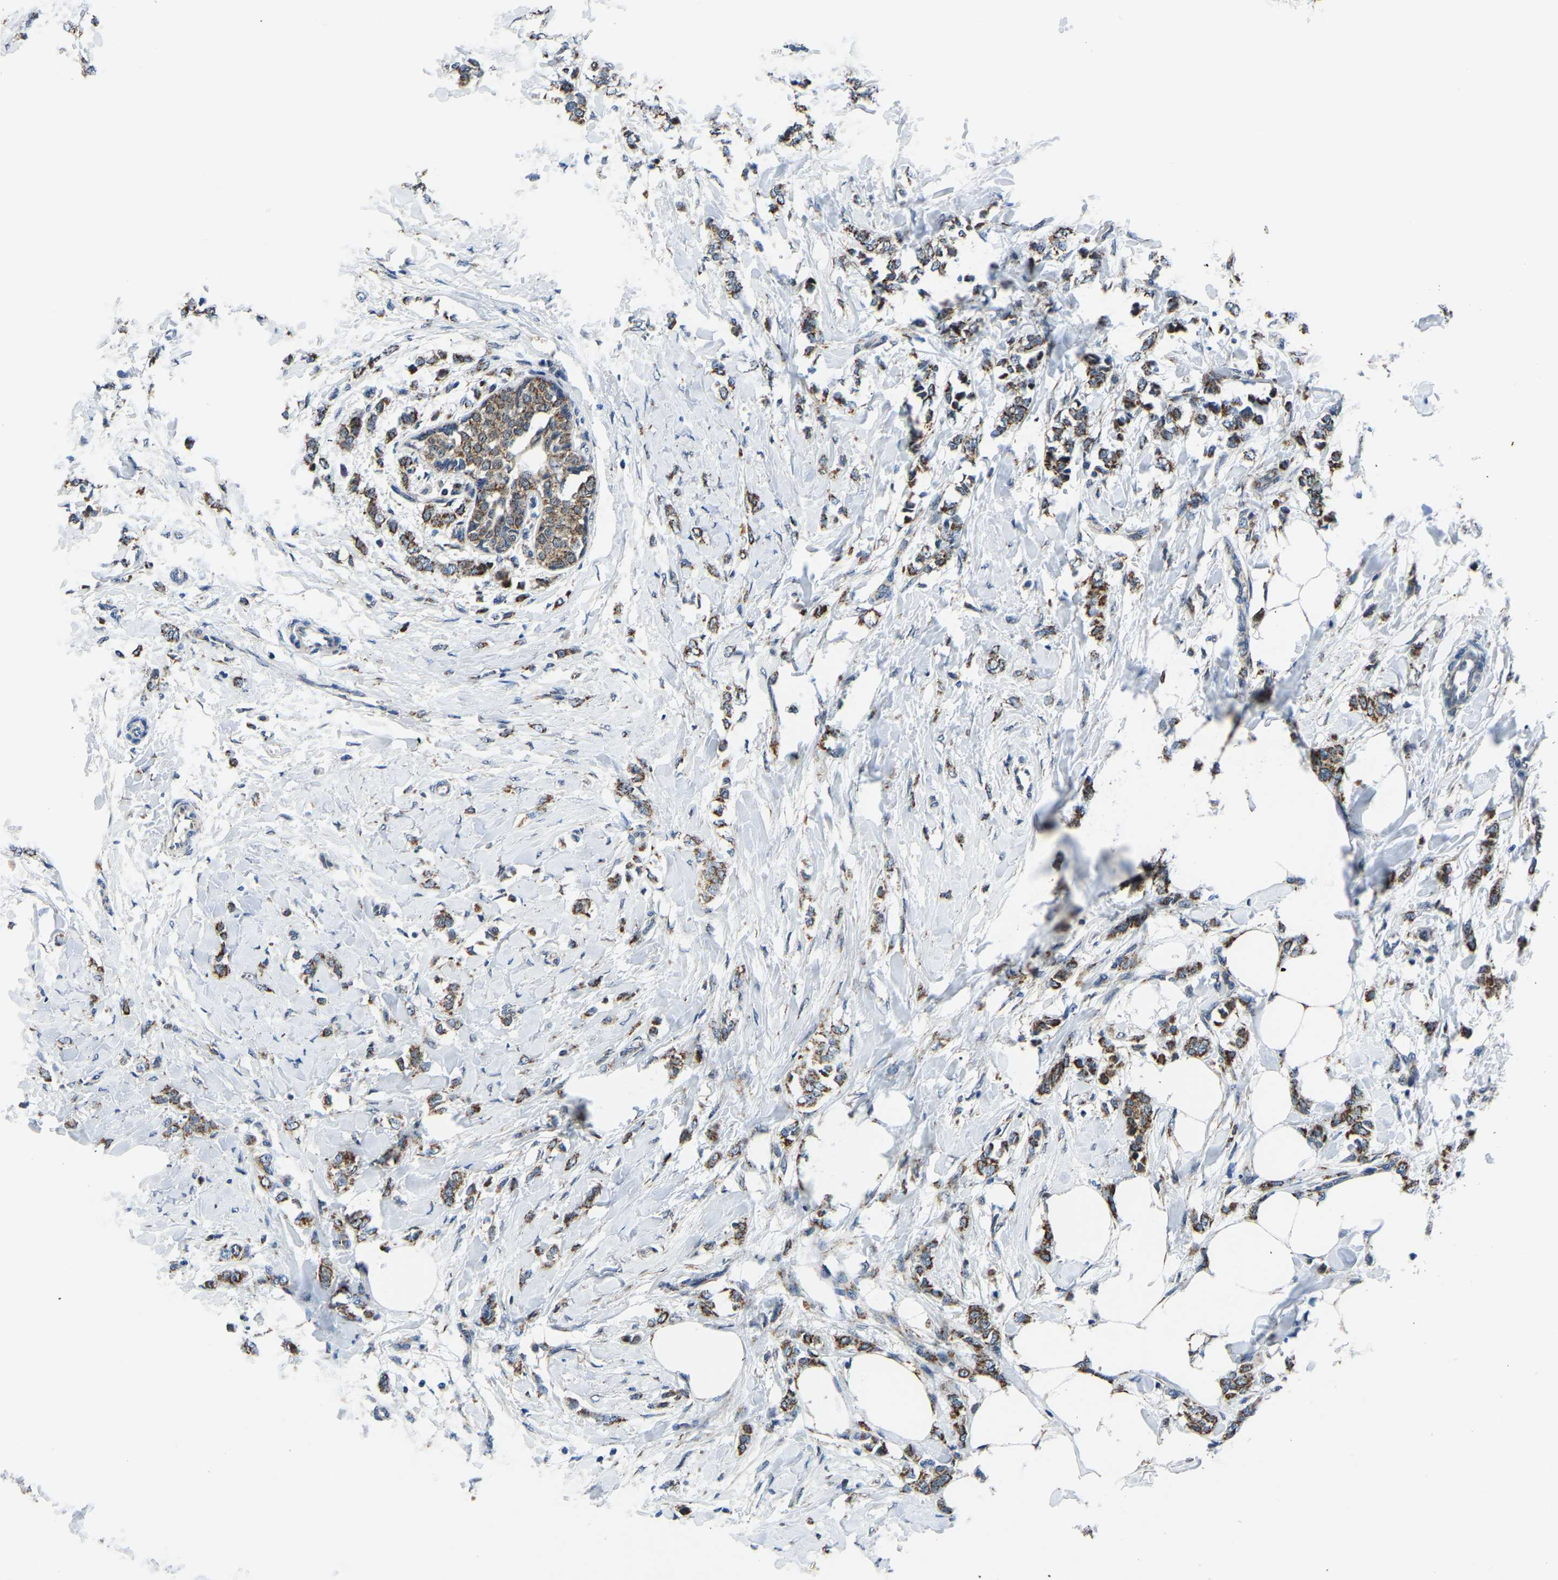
{"staining": {"intensity": "strong", "quantity": ">75%", "location": "cytoplasmic/membranous"}, "tissue": "breast cancer", "cell_type": "Tumor cells", "image_type": "cancer", "snomed": [{"axis": "morphology", "description": "Lobular carcinoma, in situ"}, {"axis": "morphology", "description": "Lobular carcinoma"}, {"axis": "topography", "description": "Breast"}], "caption": "High-magnification brightfield microscopy of breast cancer (lobular carcinoma in situ) stained with DAB (brown) and counterstained with hematoxylin (blue). tumor cells exhibit strong cytoplasmic/membranous positivity is seen in approximately>75% of cells.", "gene": "BNIP3L", "patient": {"sex": "female", "age": 41}}